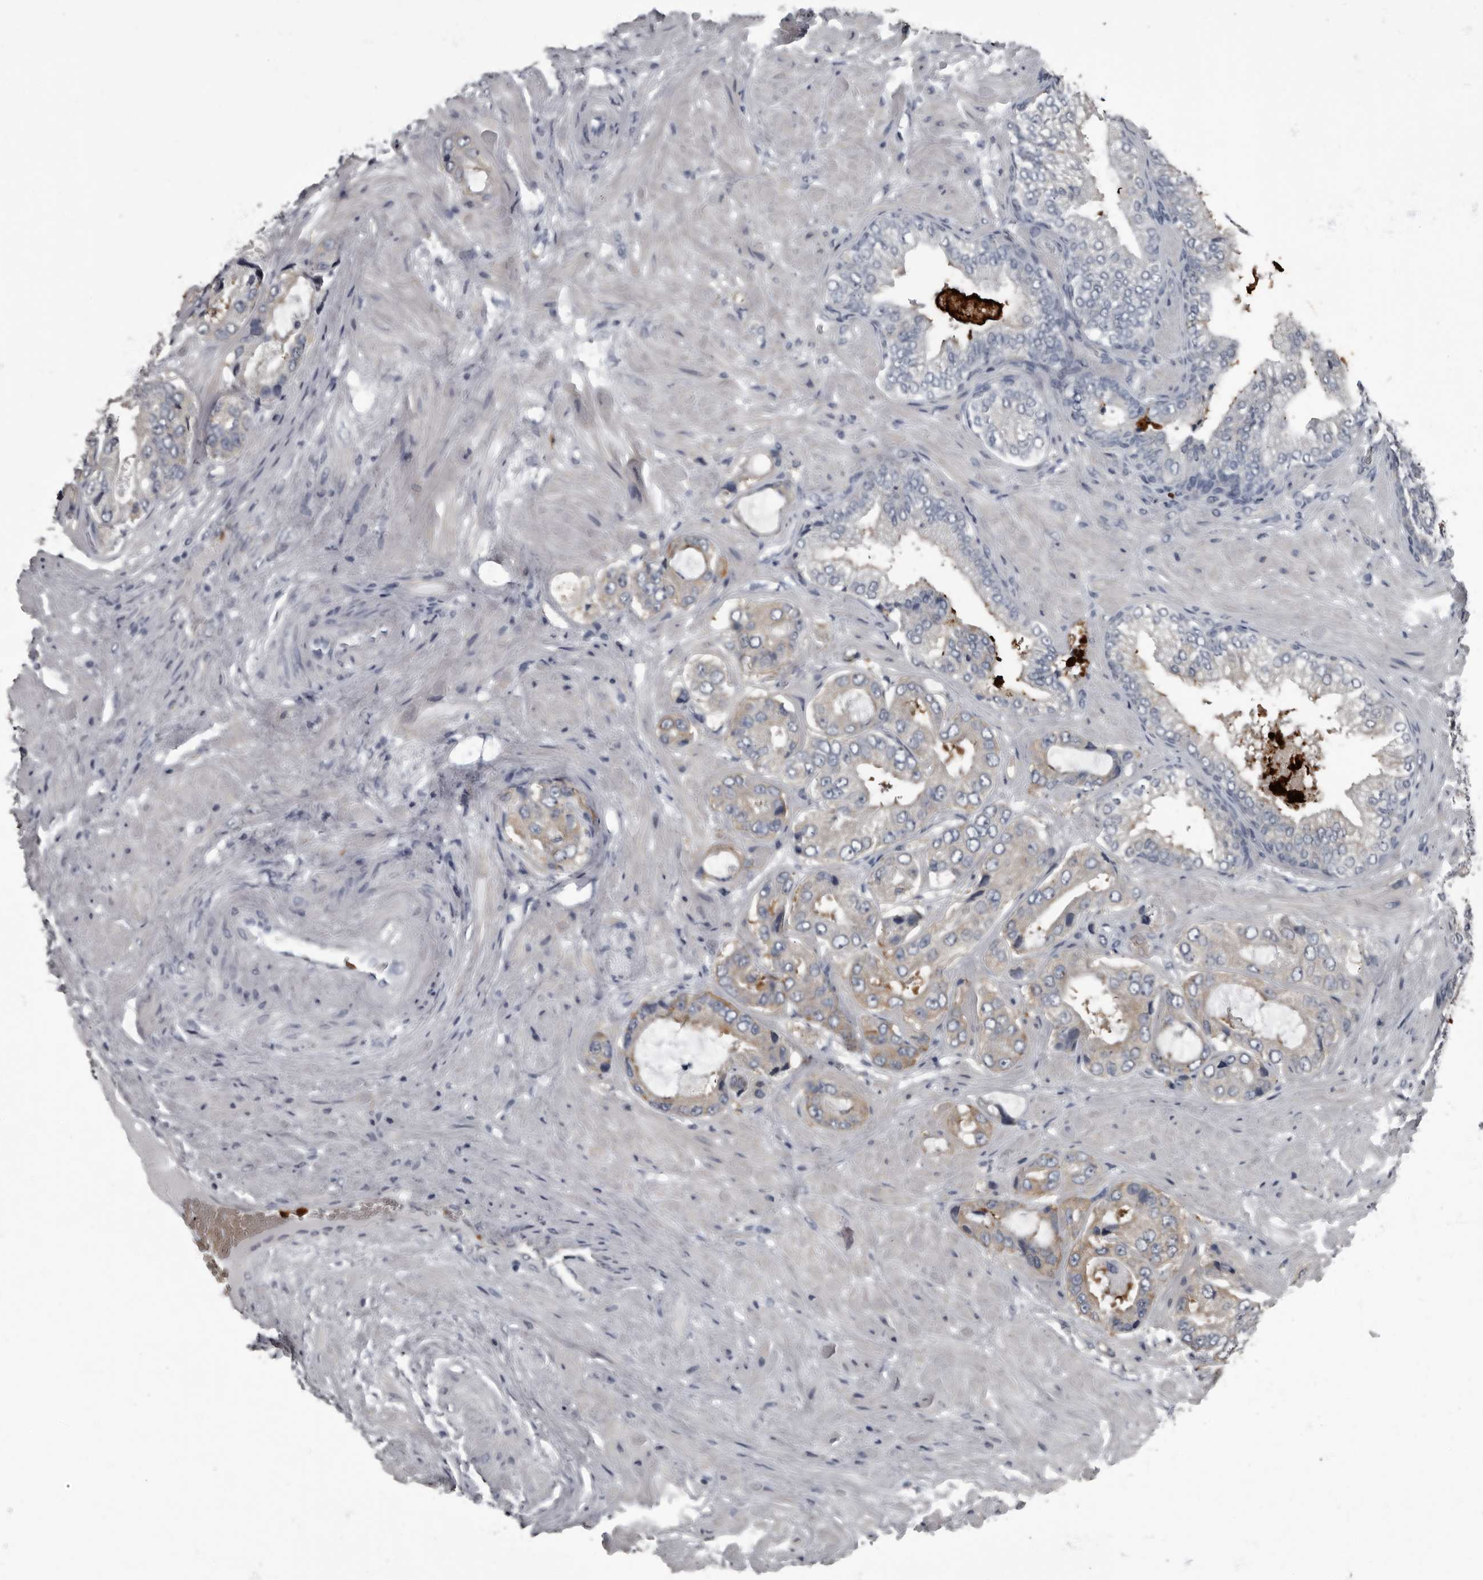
{"staining": {"intensity": "weak", "quantity": "<25%", "location": "cytoplasmic/membranous"}, "tissue": "prostate cancer", "cell_type": "Tumor cells", "image_type": "cancer", "snomed": [{"axis": "morphology", "description": "Adenocarcinoma, High grade"}, {"axis": "topography", "description": "Prostate"}], "caption": "Tumor cells show no significant protein positivity in prostate adenocarcinoma (high-grade).", "gene": "TPD52L1", "patient": {"sex": "male", "age": 59}}